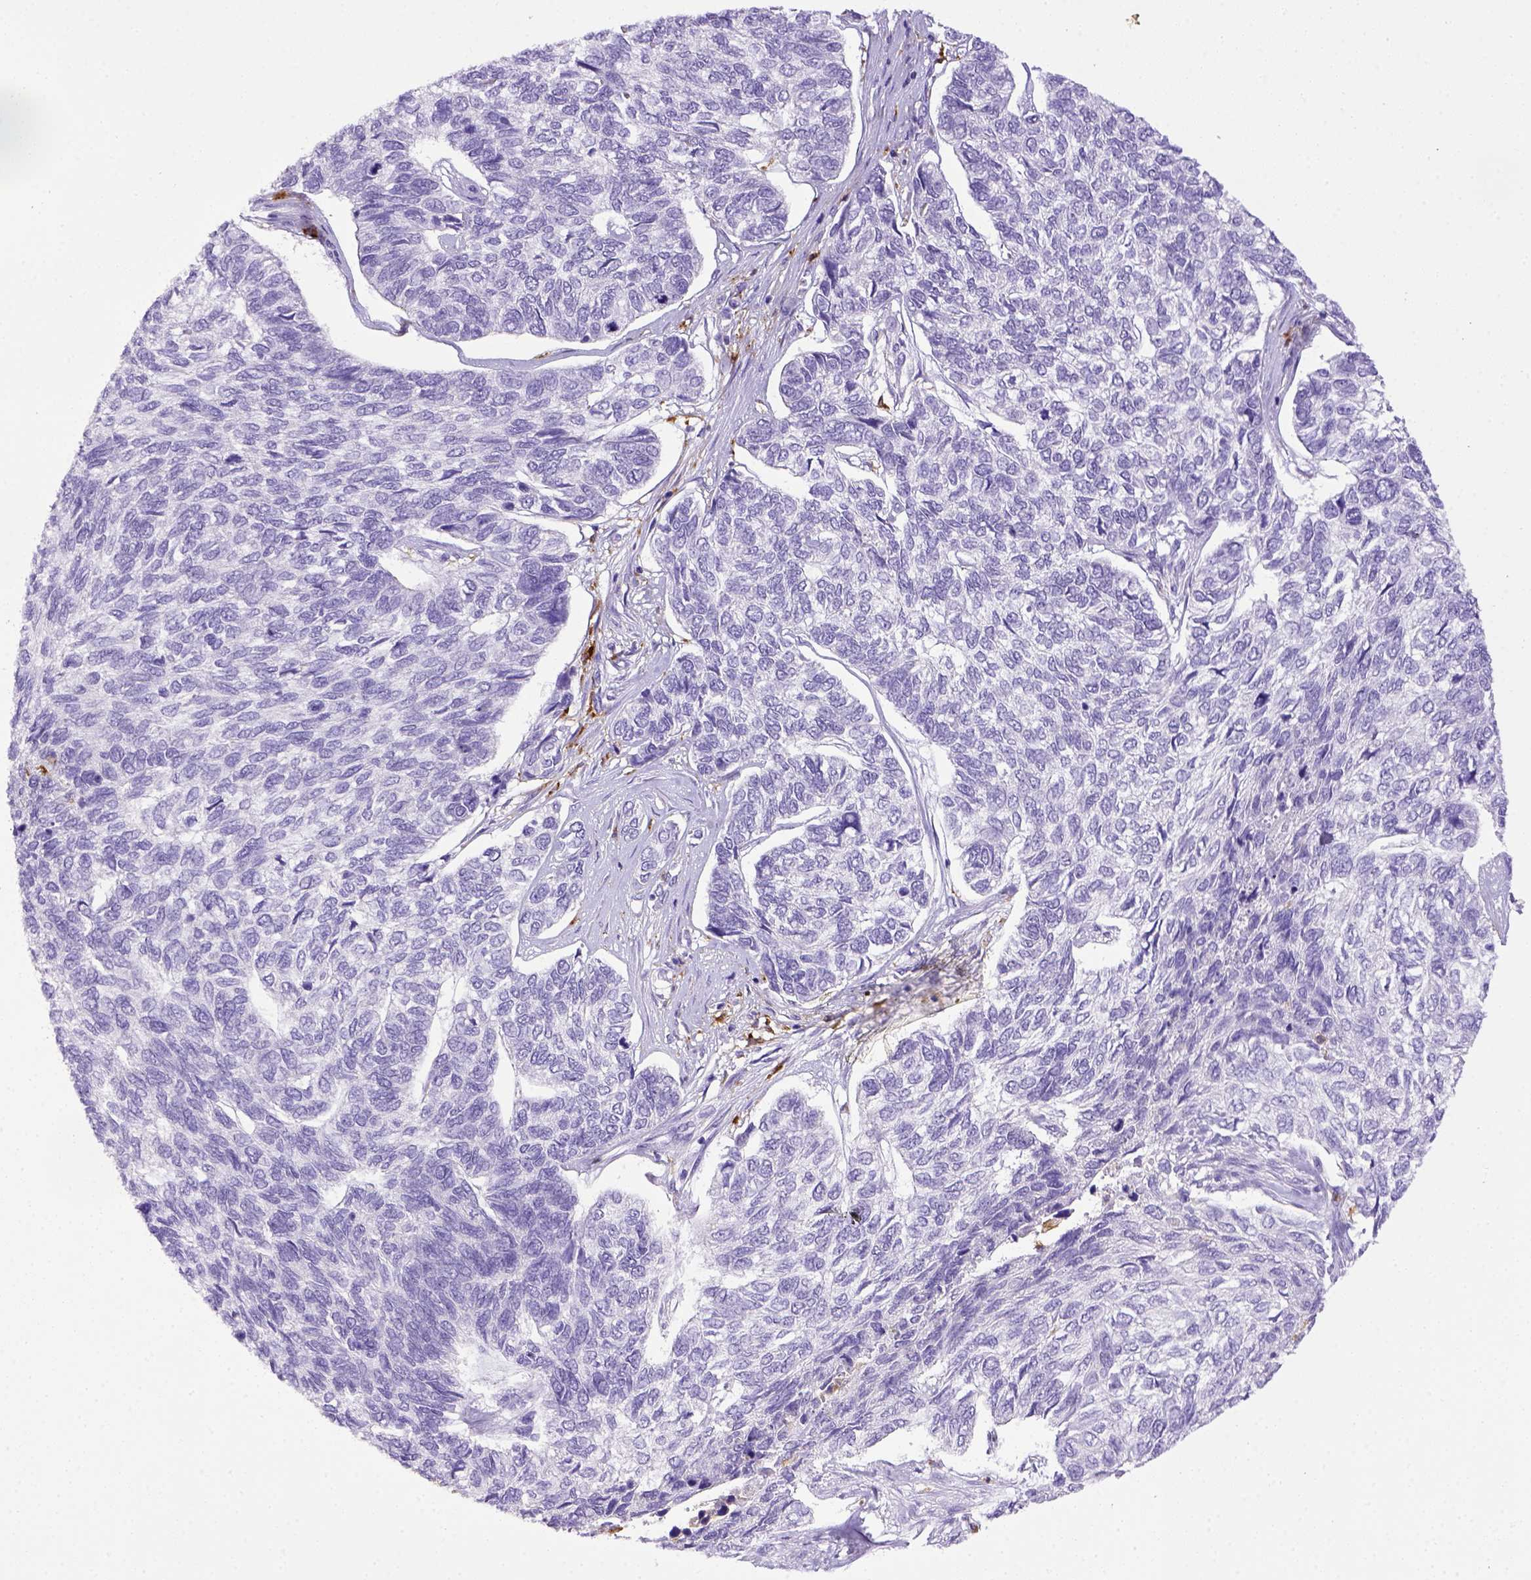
{"staining": {"intensity": "negative", "quantity": "none", "location": "none"}, "tissue": "skin cancer", "cell_type": "Tumor cells", "image_type": "cancer", "snomed": [{"axis": "morphology", "description": "Basal cell carcinoma"}, {"axis": "topography", "description": "Skin"}], "caption": "An image of human skin basal cell carcinoma is negative for staining in tumor cells.", "gene": "CD68", "patient": {"sex": "female", "age": 65}}